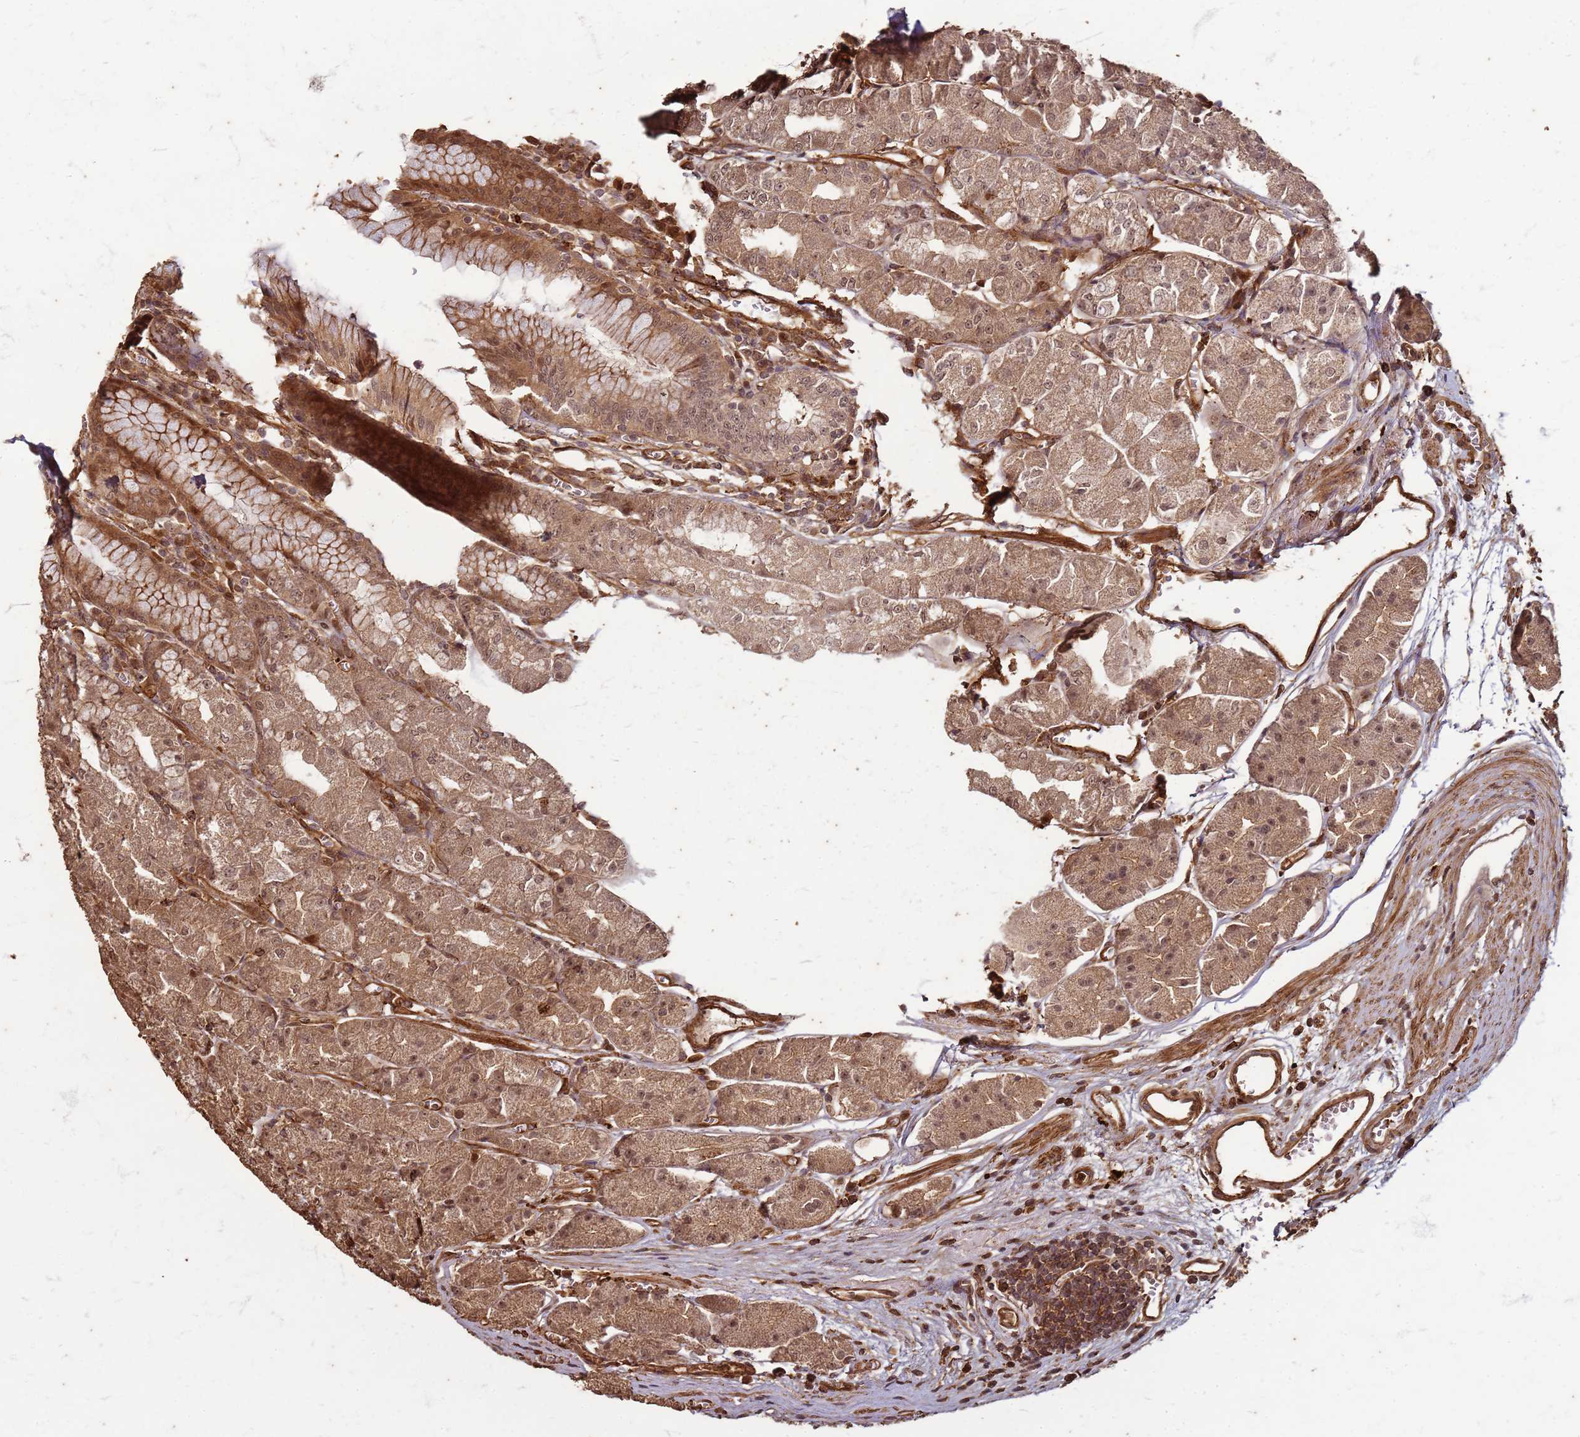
{"staining": {"intensity": "moderate", "quantity": ">75%", "location": "cytoplasmic/membranous,nuclear"}, "tissue": "stomach", "cell_type": "Glandular cells", "image_type": "normal", "snomed": [{"axis": "morphology", "description": "Normal tissue, NOS"}, {"axis": "topography", "description": "Stomach"}], "caption": "Immunohistochemical staining of unremarkable human stomach displays moderate cytoplasmic/membranous,nuclear protein positivity in approximately >75% of glandular cells. (brown staining indicates protein expression, while blue staining denotes nuclei).", "gene": "KIF26A", "patient": {"sex": "male", "age": 55}}